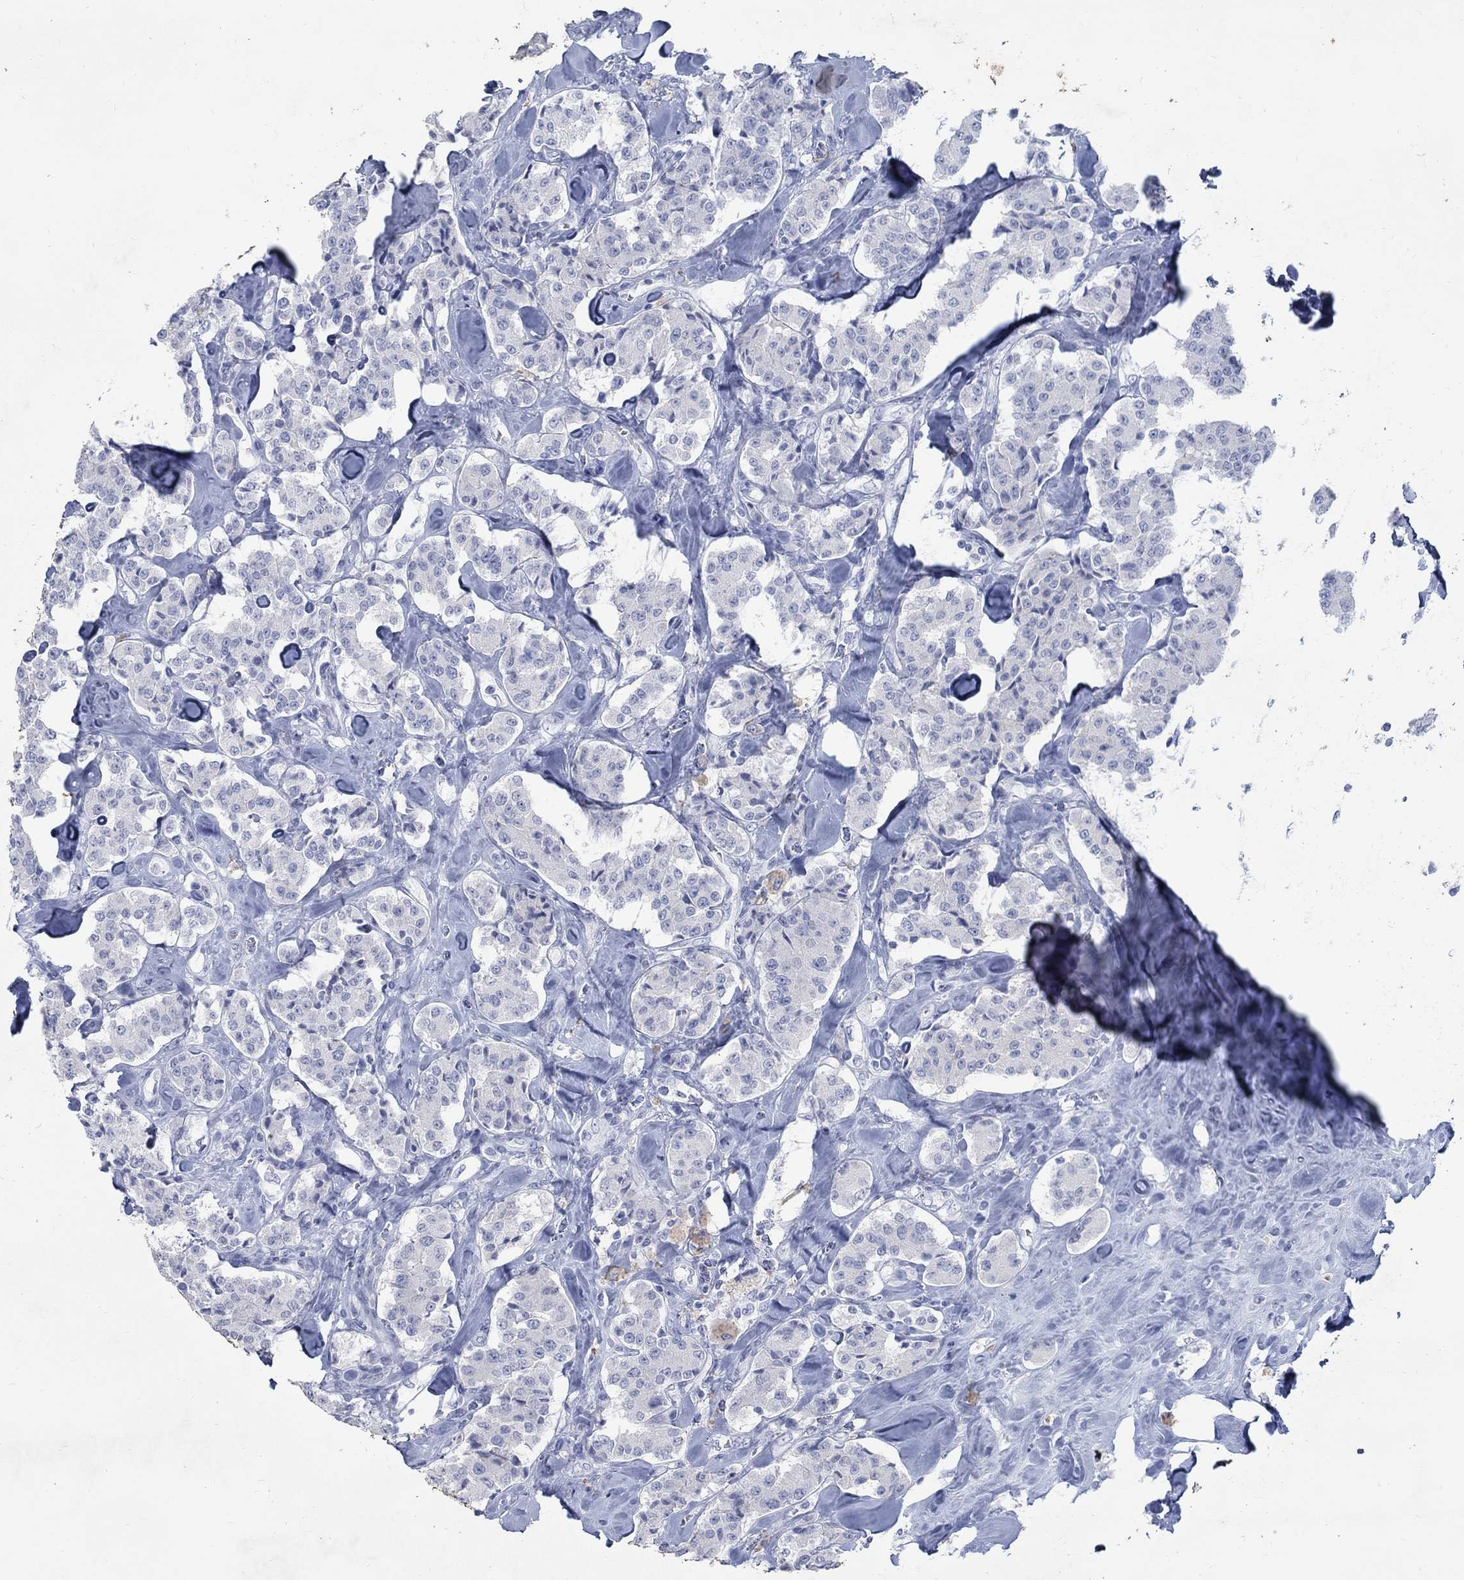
{"staining": {"intensity": "weak", "quantity": "<25%", "location": "cytoplasmic/membranous"}, "tissue": "carcinoid", "cell_type": "Tumor cells", "image_type": "cancer", "snomed": [{"axis": "morphology", "description": "Carcinoid, malignant, NOS"}, {"axis": "topography", "description": "Pancreas"}], "caption": "Tumor cells are negative for brown protein staining in carcinoid.", "gene": "RFTN2", "patient": {"sex": "male", "age": 41}}